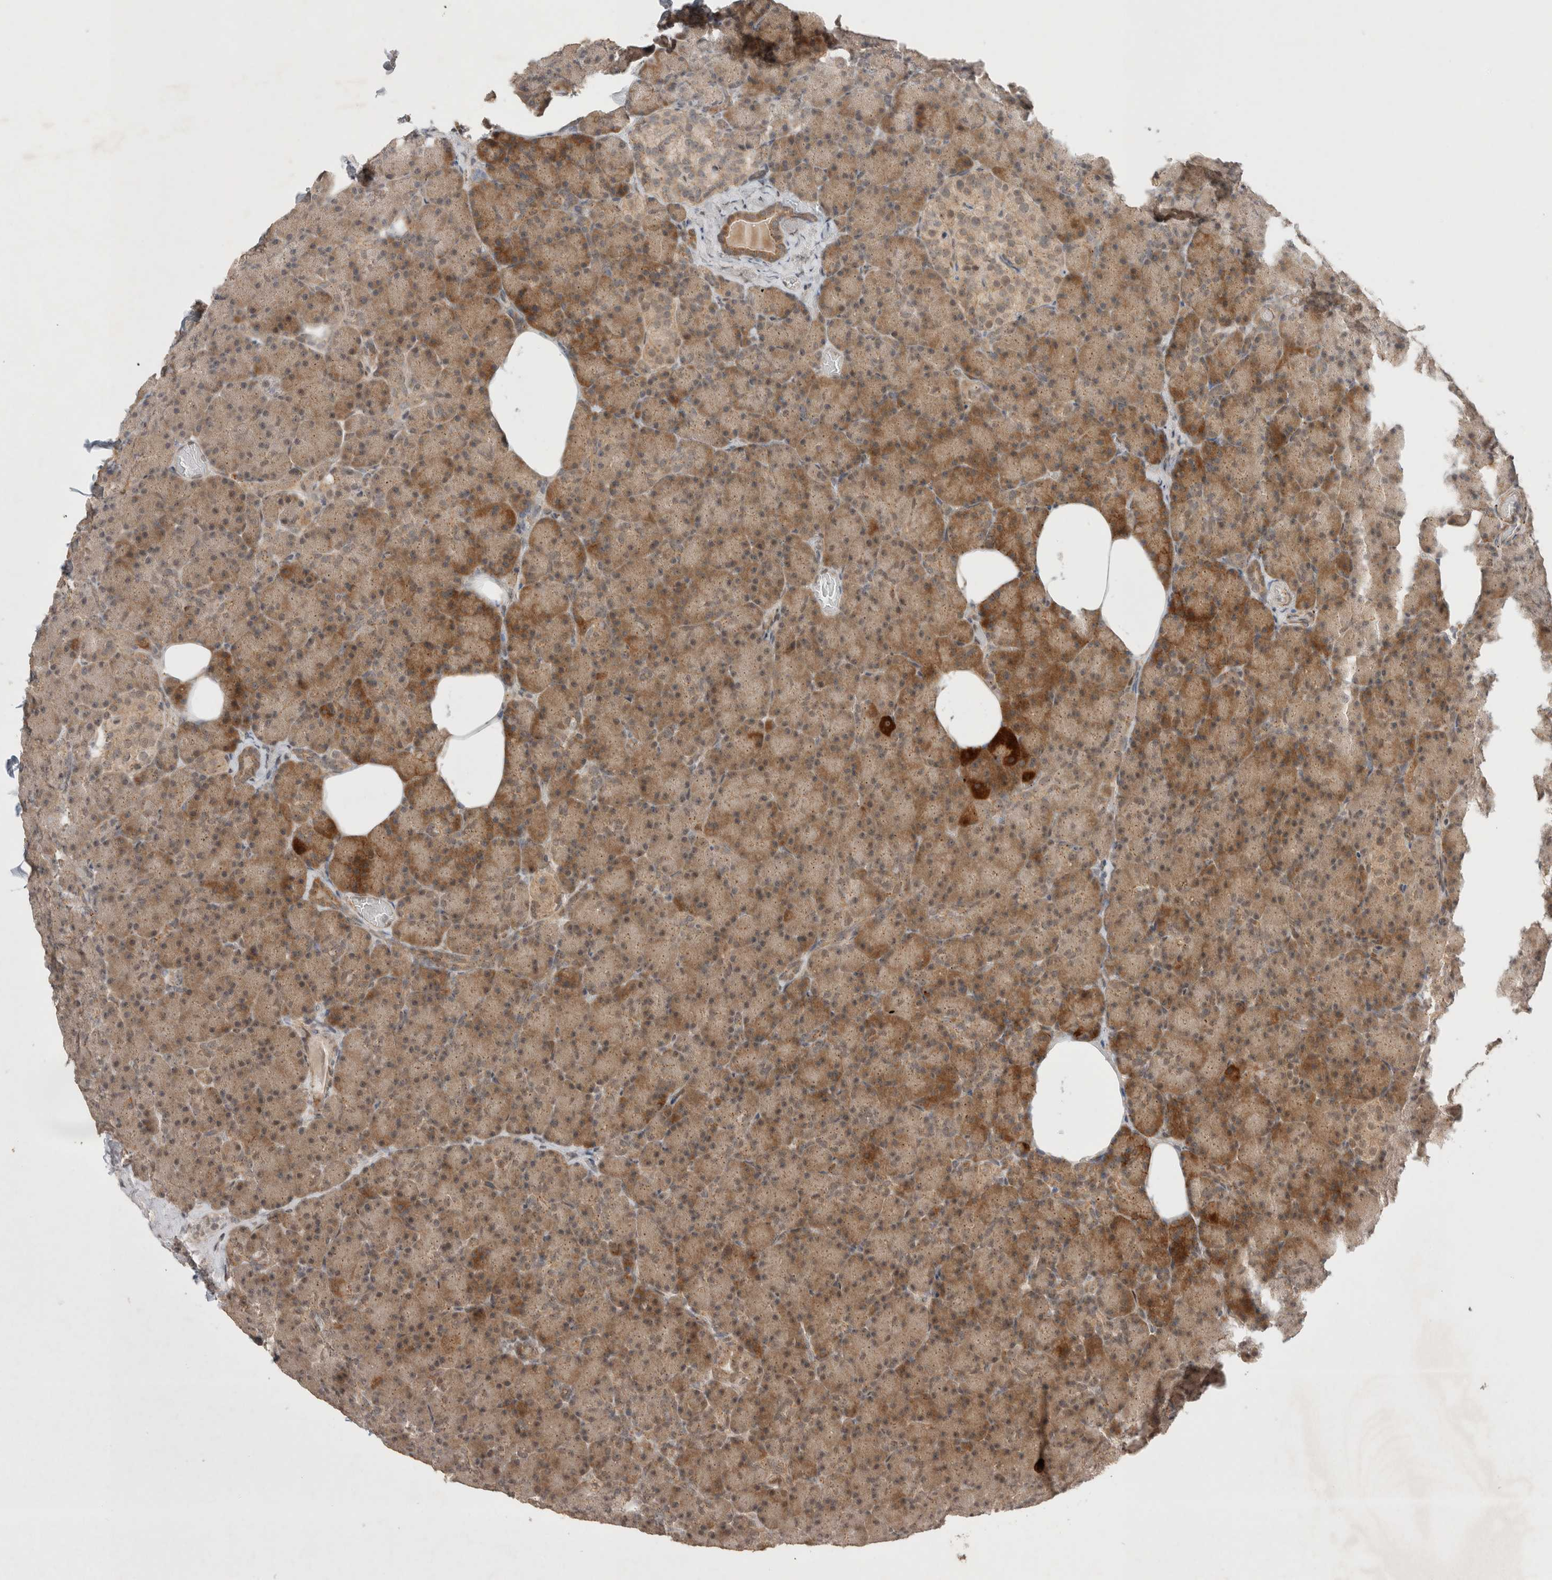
{"staining": {"intensity": "moderate", "quantity": ">75%", "location": "cytoplasmic/membranous"}, "tissue": "pancreas", "cell_type": "Exocrine glandular cells", "image_type": "normal", "snomed": [{"axis": "morphology", "description": "Normal tissue, NOS"}, {"axis": "topography", "description": "Pancreas"}], "caption": "Pancreas stained with DAB IHC demonstrates medium levels of moderate cytoplasmic/membranous positivity in approximately >75% of exocrine glandular cells.", "gene": "SLC29A1", "patient": {"sex": "female", "age": 43}}